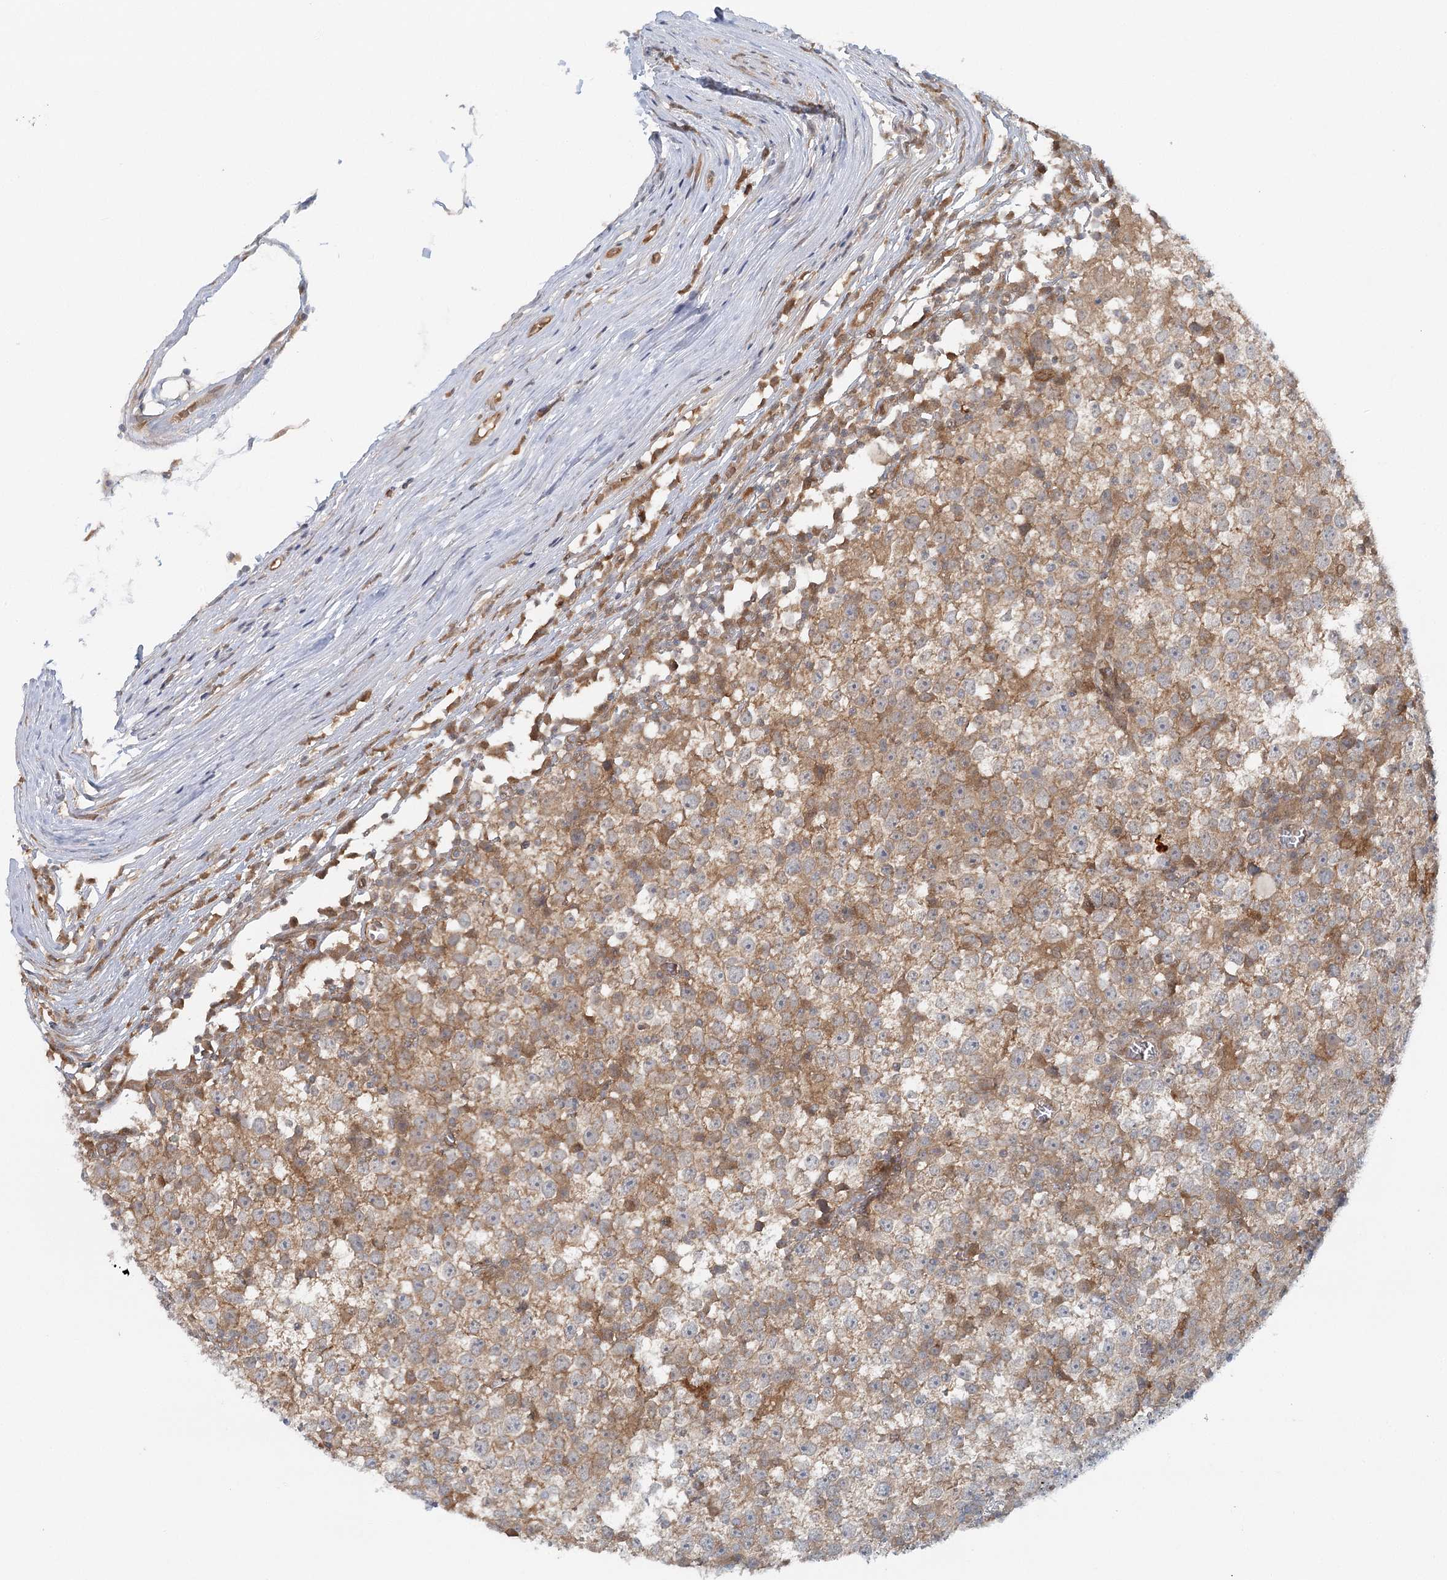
{"staining": {"intensity": "weak", "quantity": ">75%", "location": "cytoplasmic/membranous"}, "tissue": "testis cancer", "cell_type": "Tumor cells", "image_type": "cancer", "snomed": [{"axis": "morphology", "description": "Seminoma, NOS"}, {"axis": "topography", "description": "Testis"}], "caption": "Tumor cells reveal low levels of weak cytoplasmic/membranous expression in about >75% of cells in testis seminoma.", "gene": "GBE1", "patient": {"sex": "male", "age": 65}}